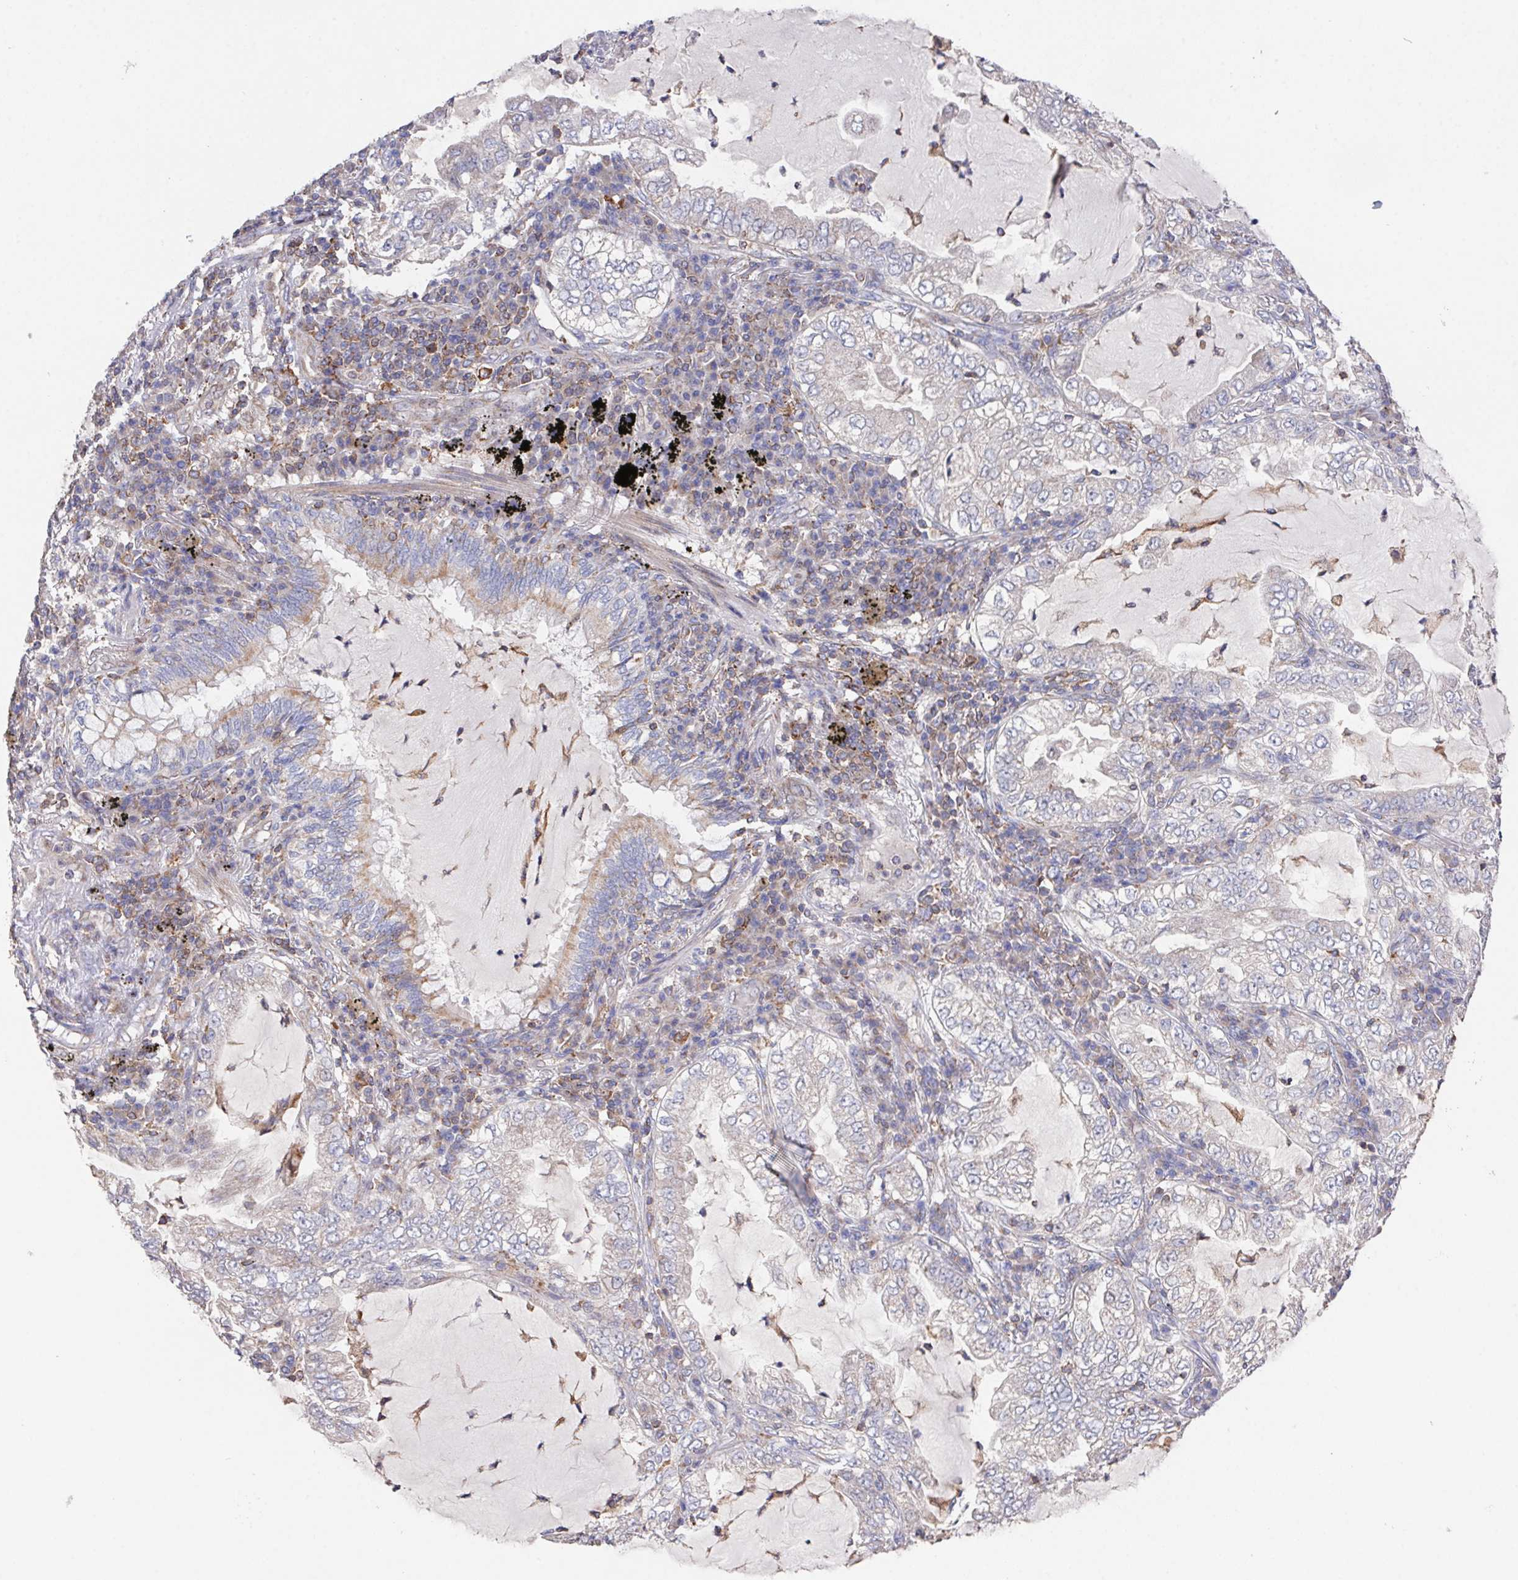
{"staining": {"intensity": "negative", "quantity": "none", "location": "none"}, "tissue": "lung cancer", "cell_type": "Tumor cells", "image_type": "cancer", "snomed": [{"axis": "morphology", "description": "Adenocarcinoma, NOS"}, {"axis": "topography", "description": "Lung"}], "caption": "High power microscopy photomicrograph of an IHC histopathology image of lung cancer, revealing no significant expression in tumor cells.", "gene": "FAM241A", "patient": {"sex": "female", "age": 73}}